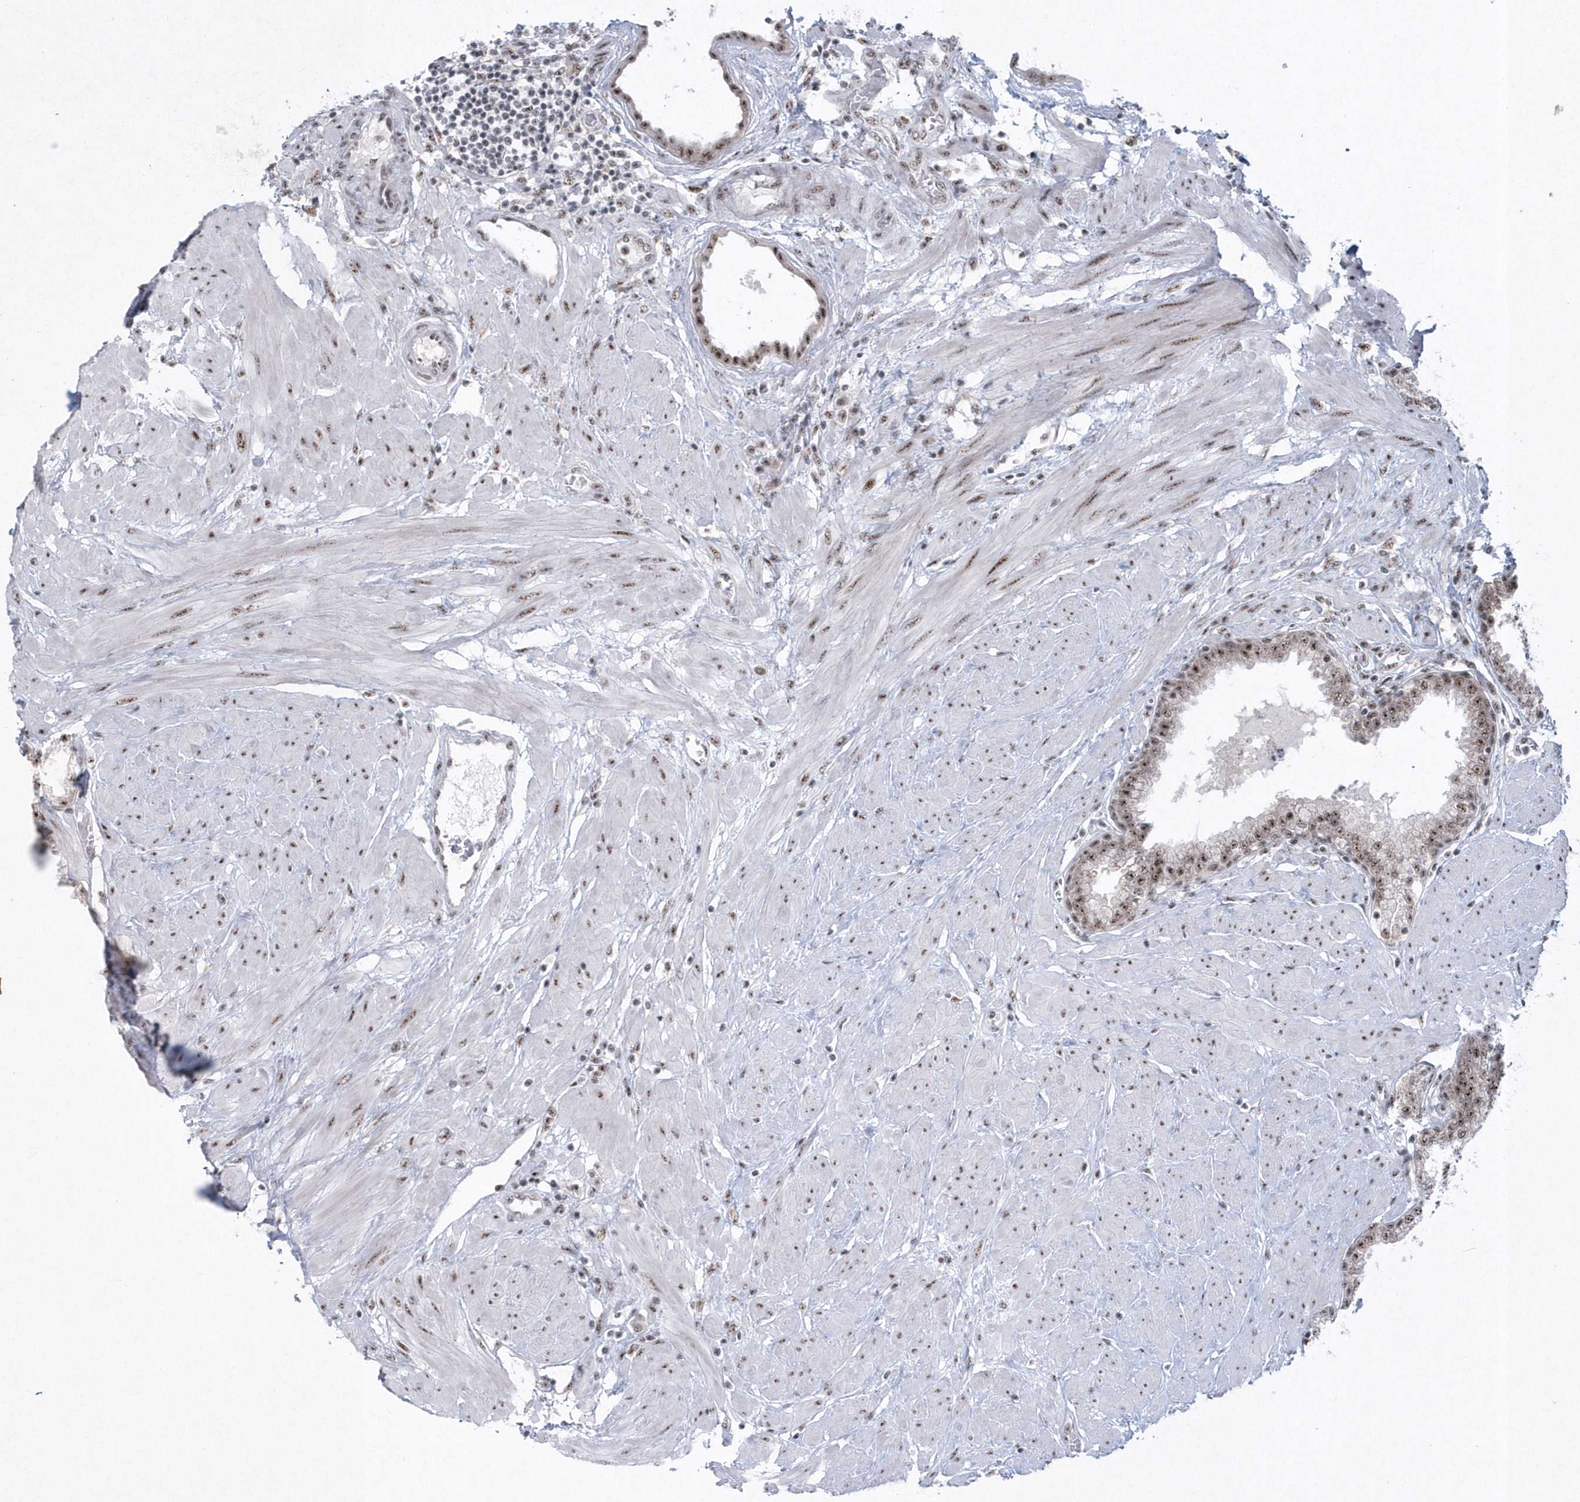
{"staining": {"intensity": "moderate", "quantity": ">75%", "location": "nuclear"}, "tissue": "prostate", "cell_type": "Glandular cells", "image_type": "normal", "snomed": [{"axis": "morphology", "description": "Normal tissue, NOS"}, {"axis": "topography", "description": "Prostate"}], "caption": "Human prostate stained with a brown dye exhibits moderate nuclear positive expression in about >75% of glandular cells.", "gene": "KDM6B", "patient": {"sex": "male", "age": 51}}